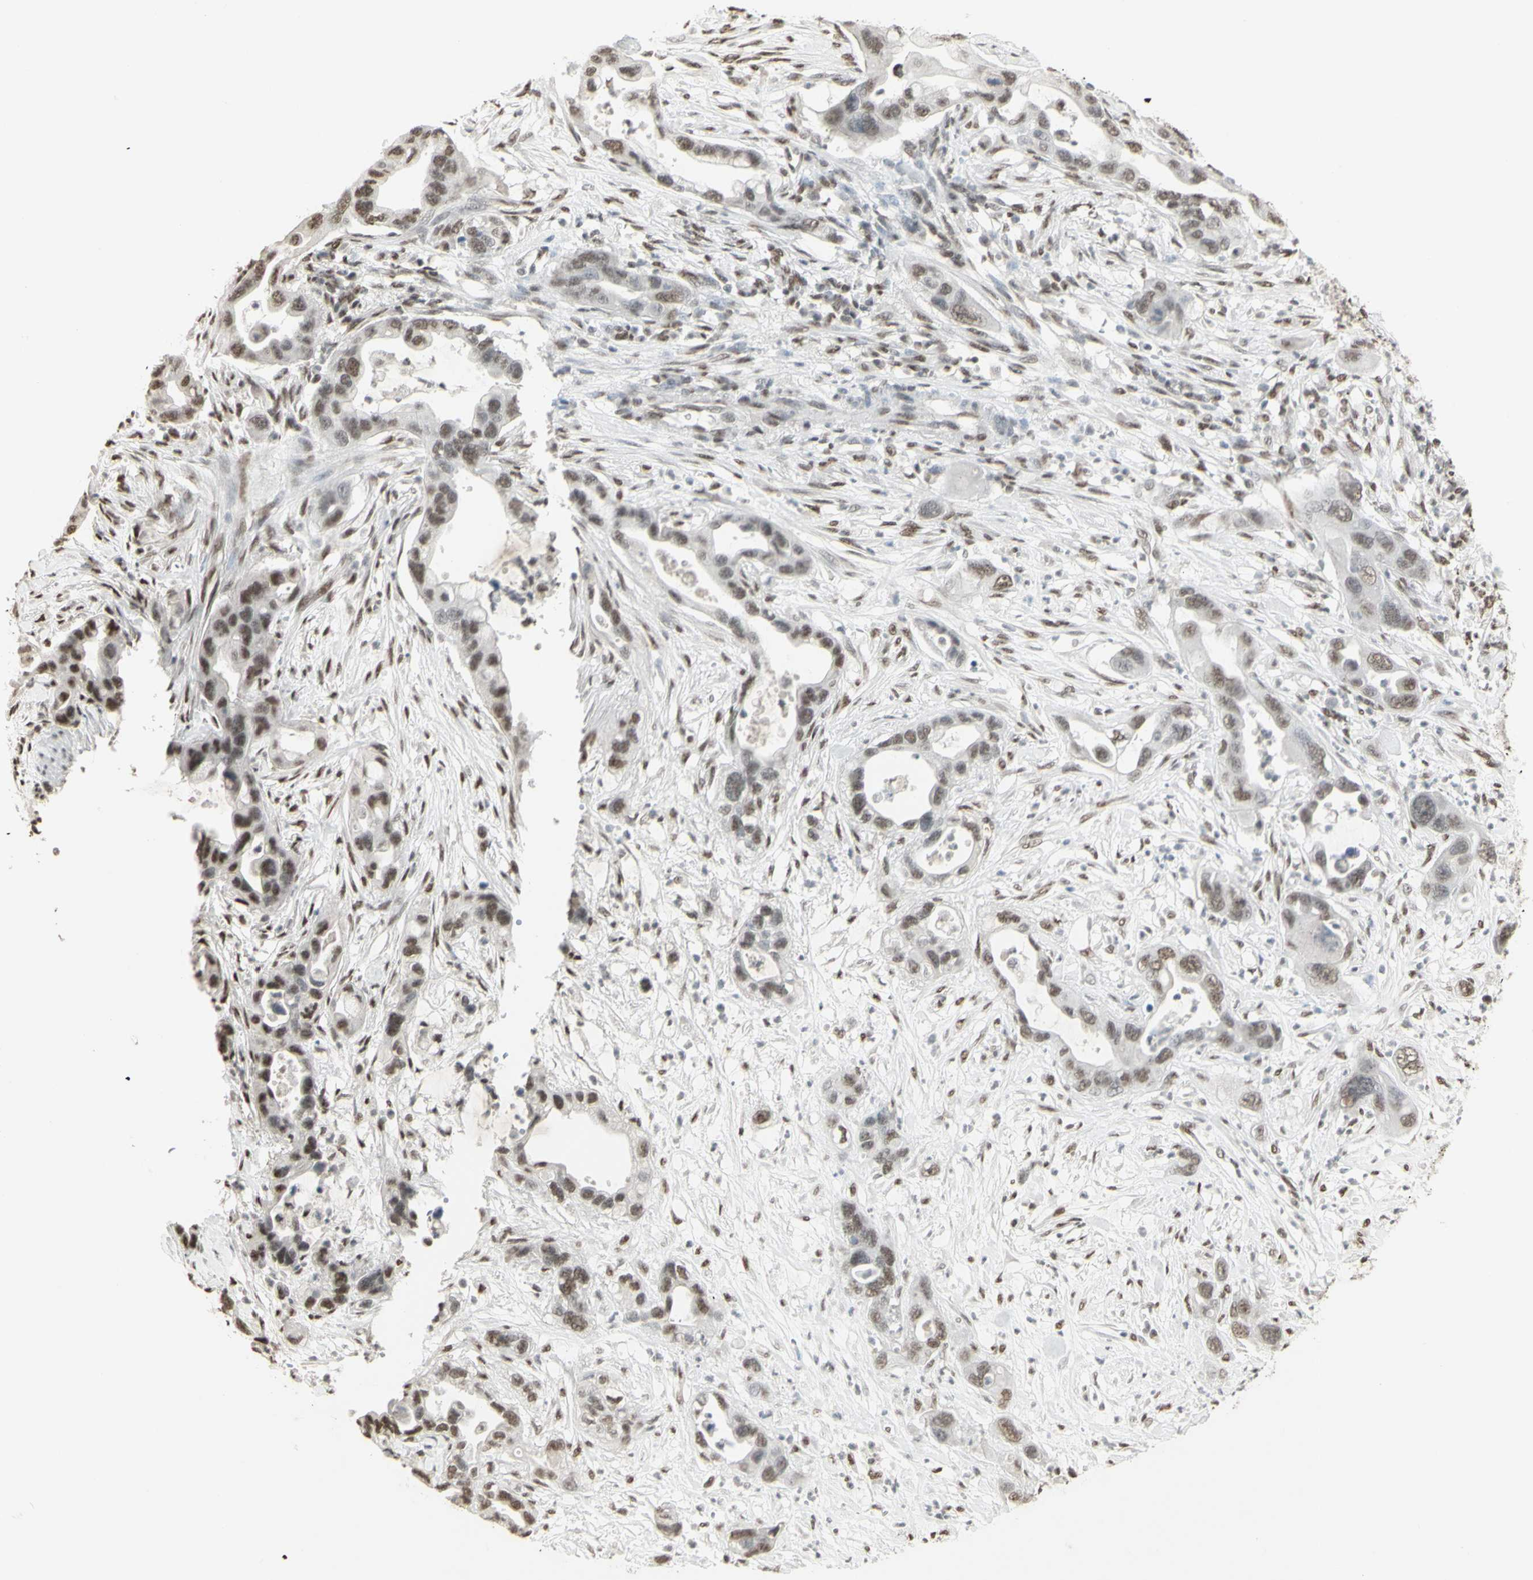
{"staining": {"intensity": "weak", "quantity": ">75%", "location": "nuclear"}, "tissue": "pancreatic cancer", "cell_type": "Tumor cells", "image_type": "cancer", "snomed": [{"axis": "morphology", "description": "Adenocarcinoma, NOS"}, {"axis": "topography", "description": "Pancreas"}], "caption": "Immunohistochemistry (IHC) histopathology image of neoplastic tissue: pancreatic cancer (adenocarcinoma) stained using immunohistochemistry exhibits low levels of weak protein expression localized specifically in the nuclear of tumor cells, appearing as a nuclear brown color.", "gene": "TRIM28", "patient": {"sex": "female", "age": 71}}